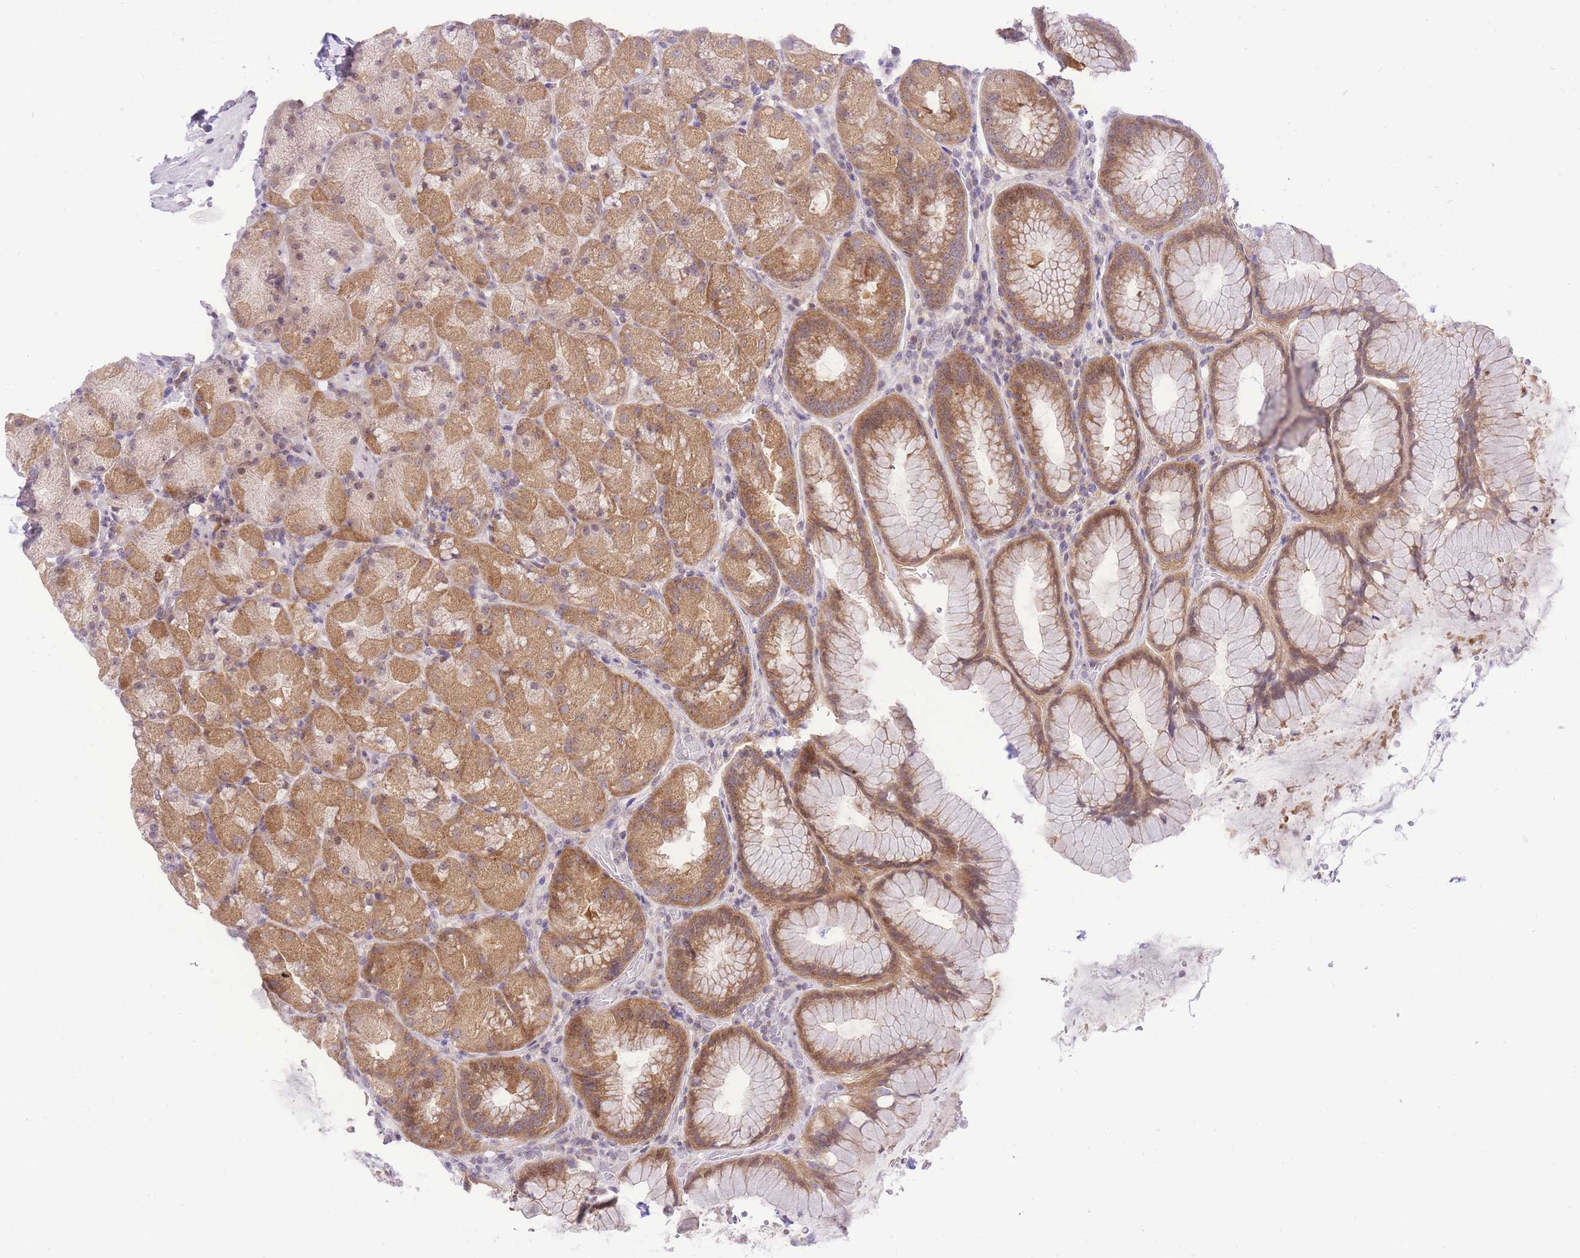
{"staining": {"intensity": "moderate", "quantity": ">75%", "location": "cytoplasmic/membranous"}, "tissue": "stomach", "cell_type": "Glandular cells", "image_type": "normal", "snomed": [{"axis": "morphology", "description": "Normal tissue, NOS"}, {"axis": "topography", "description": "Stomach, upper"}, {"axis": "topography", "description": "Stomach"}], "caption": "Glandular cells exhibit moderate cytoplasmic/membranous positivity in approximately >75% of cells in normal stomach. (DAB IHC with brightfield microscopy, high magnification).", "gene": "STK39", "patient": {"sex": "male", "age": 48}}